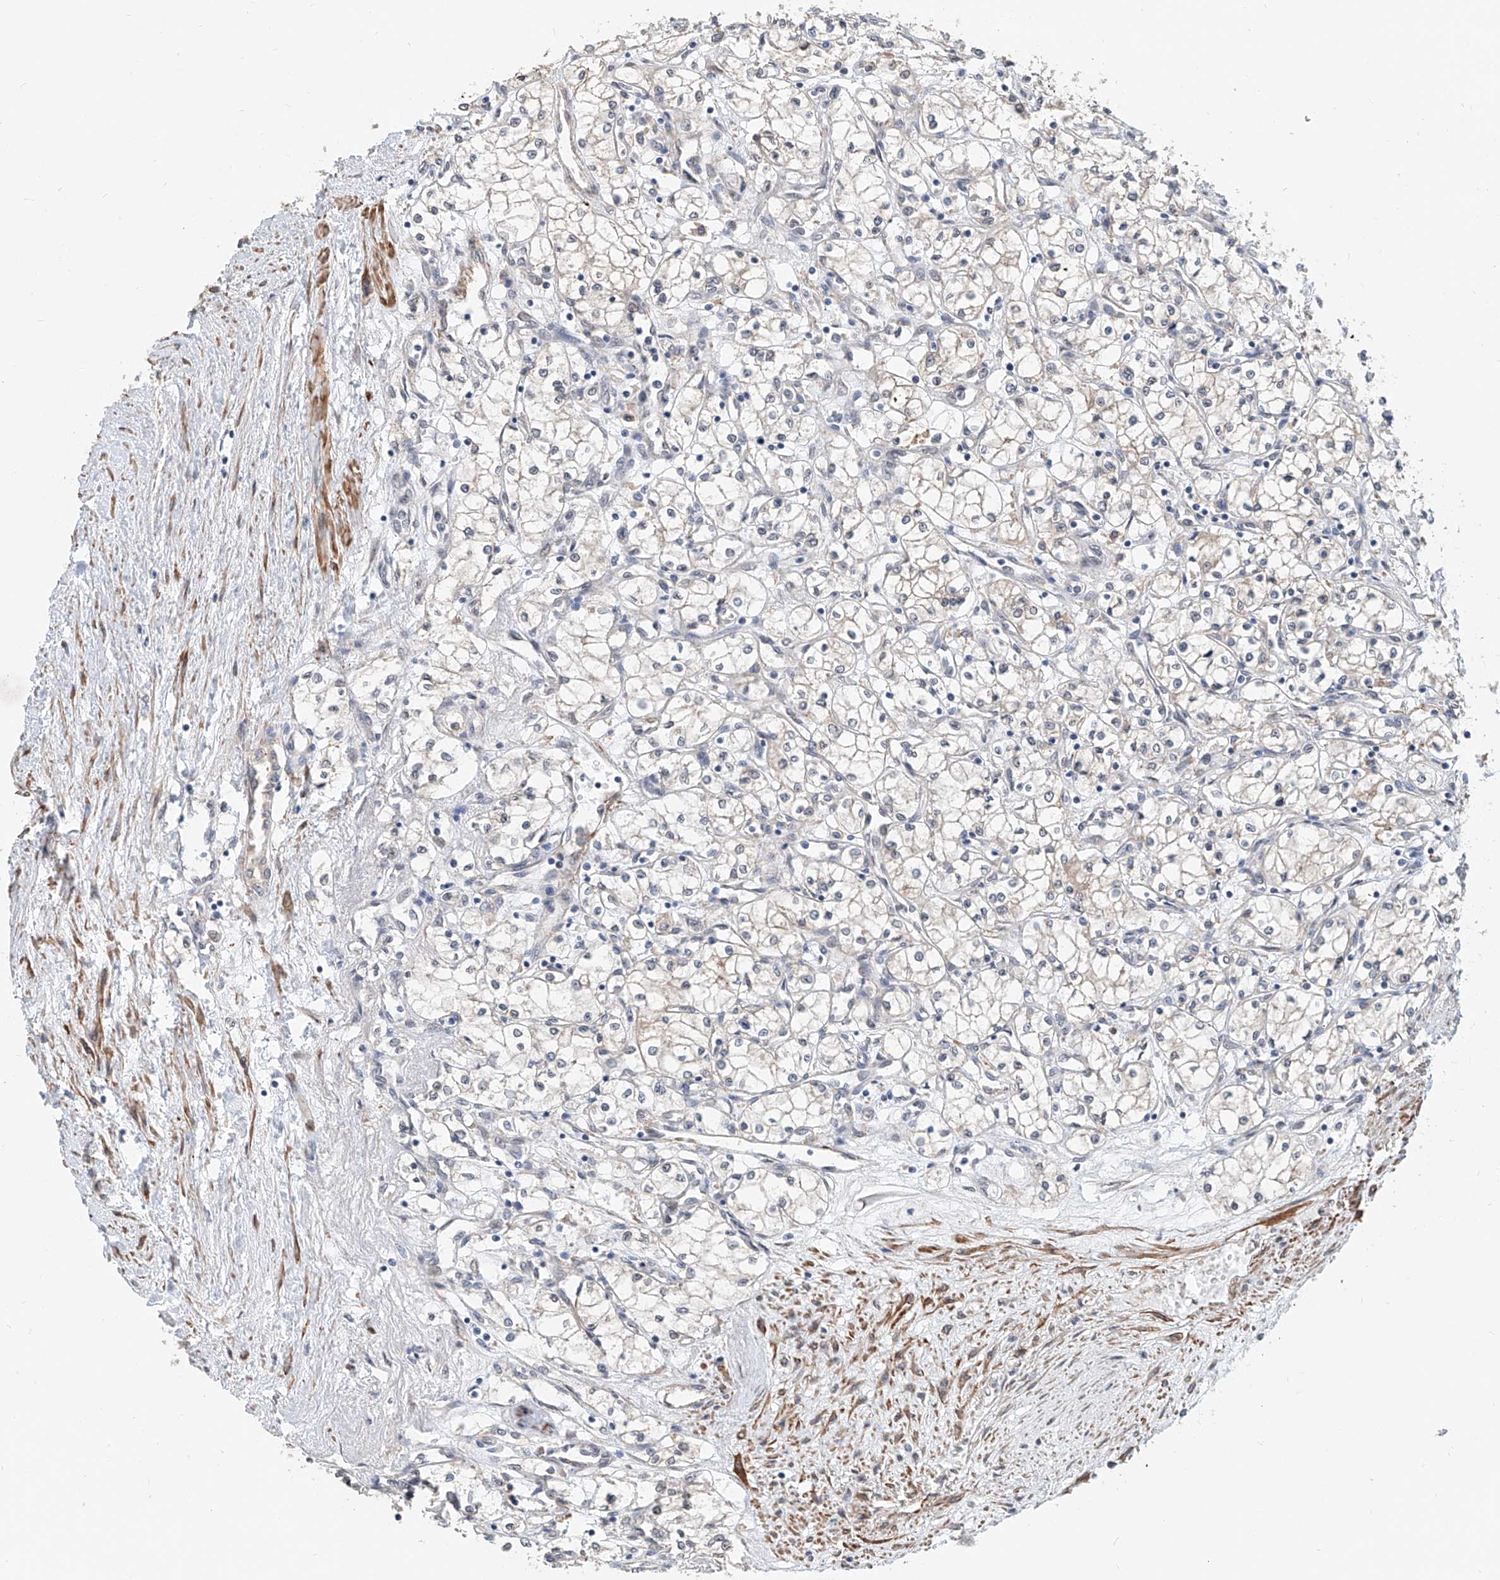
{"staining": {"intensity": "negative", "quantity": "none", "location": "none"}, "tissue": "renal cancer", "cell_type": "Tumor cells", "image_type": "cancer", "snomed": [{"axis": "morphology", "description": "Adenocarcinoma, NOS"}, {"axis": "topography", "description": "Kidney"}], "caption": "A photomicrograph of adenocarcinoma (renal) stained for a protein exhibits no brown staining in tumor cells.", "gene": "MAGEE2", "patient": {"sex": "male", "age": 59}}